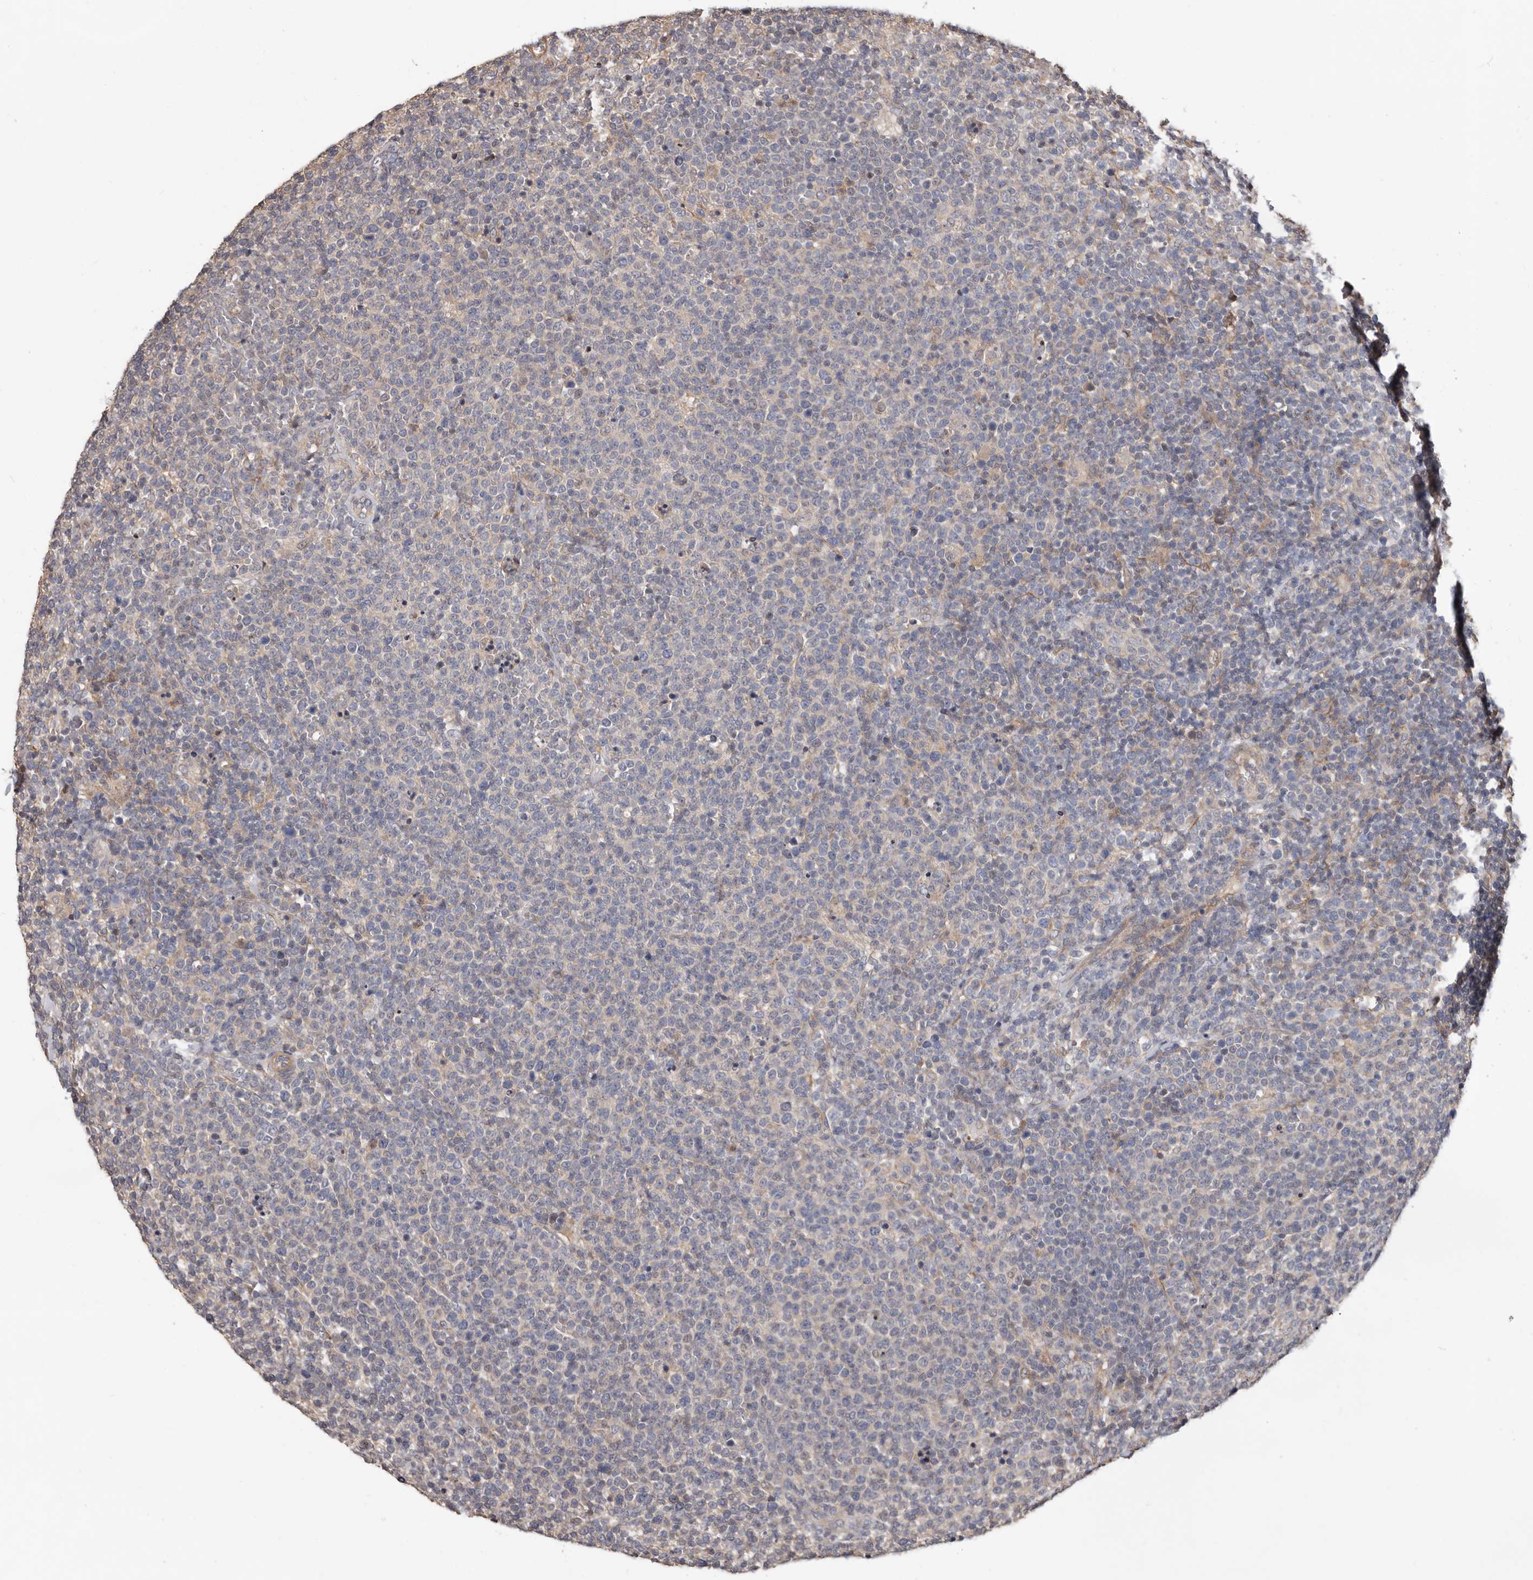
{"staining": {"intensity": "negative", "quantity": "none", "location": "none"}, "tissue": "lymphoma", "cell_type": "Tumor cells", "image_type": "cancer", "snomed": [{"axis": "morphology", "description": "Malignant lymphoma, non-Hodgkin's type, High grade"}, {"axis": "topography", "description": "Lymph node"}], "caption": "This photomicrograph is of lymphoma stained with IHC to label a protein in brown with the nuclei are counter-stained blue. There is no staining in tumor cells.", "gene": "MRPL18", "patient": {"sex": "male", "age": 61}}